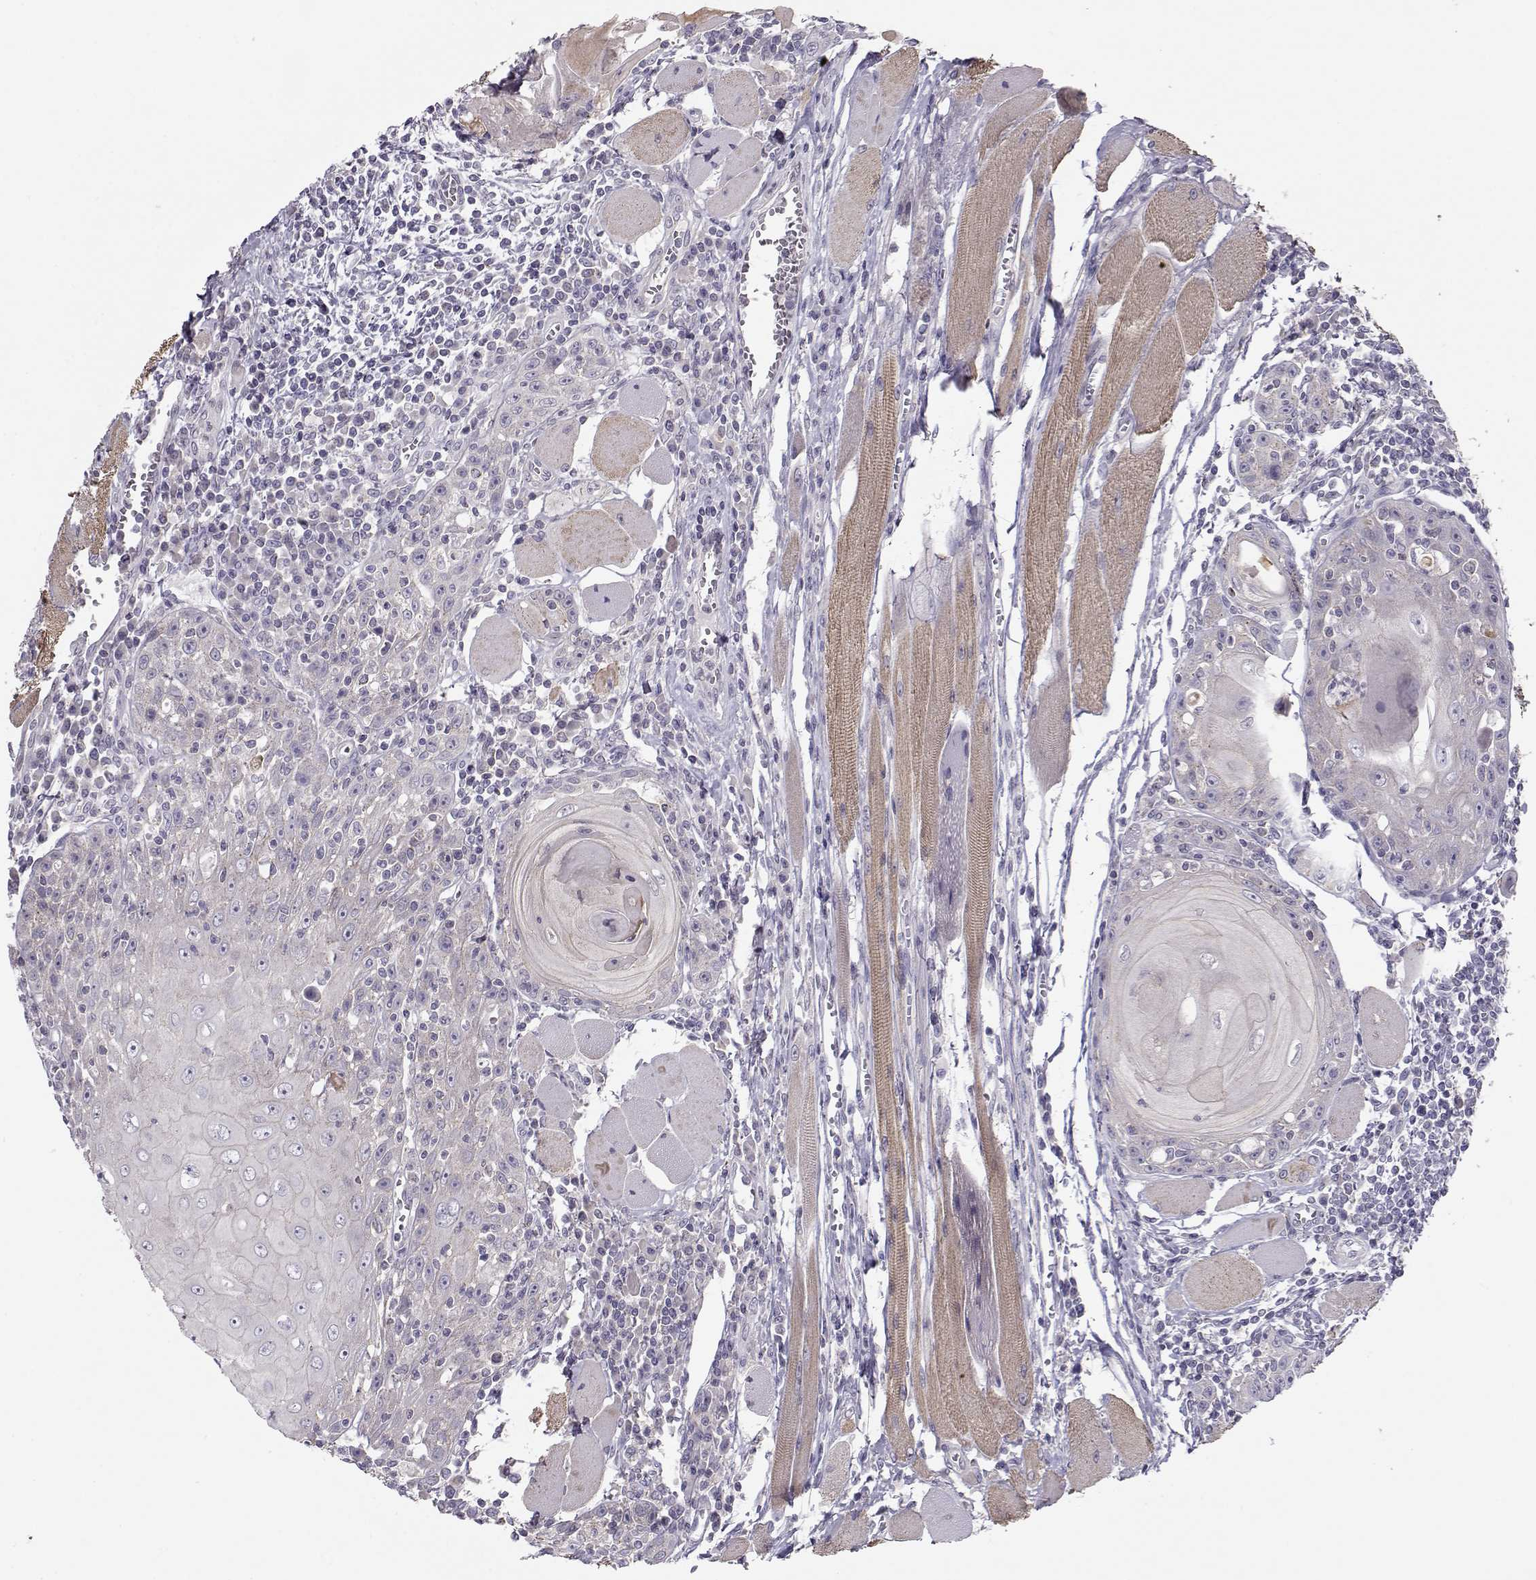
{"staining": {"intensity": "negative", "quantity": "none", "location": "none"}, "tissue": "head and neck cancer", "cell_type": "Tumor cells", "image_type": "cancer", "snomed": [{"axis": "morphology", "description": "Normal tissue, NOS"}, {"axis": "morphology", "description": "Squamous cell carcinoma, NOS"}, {"axis": "topography", "description": "Oral tissue"}, {"axis": "topography", "description": "Head-Neck"}], "caption": "A micrograph of human head and neck cancer is negative for staining in tumor cells.", "gene": "GRK1", "patient": {"sex": "male", "age": 52}}